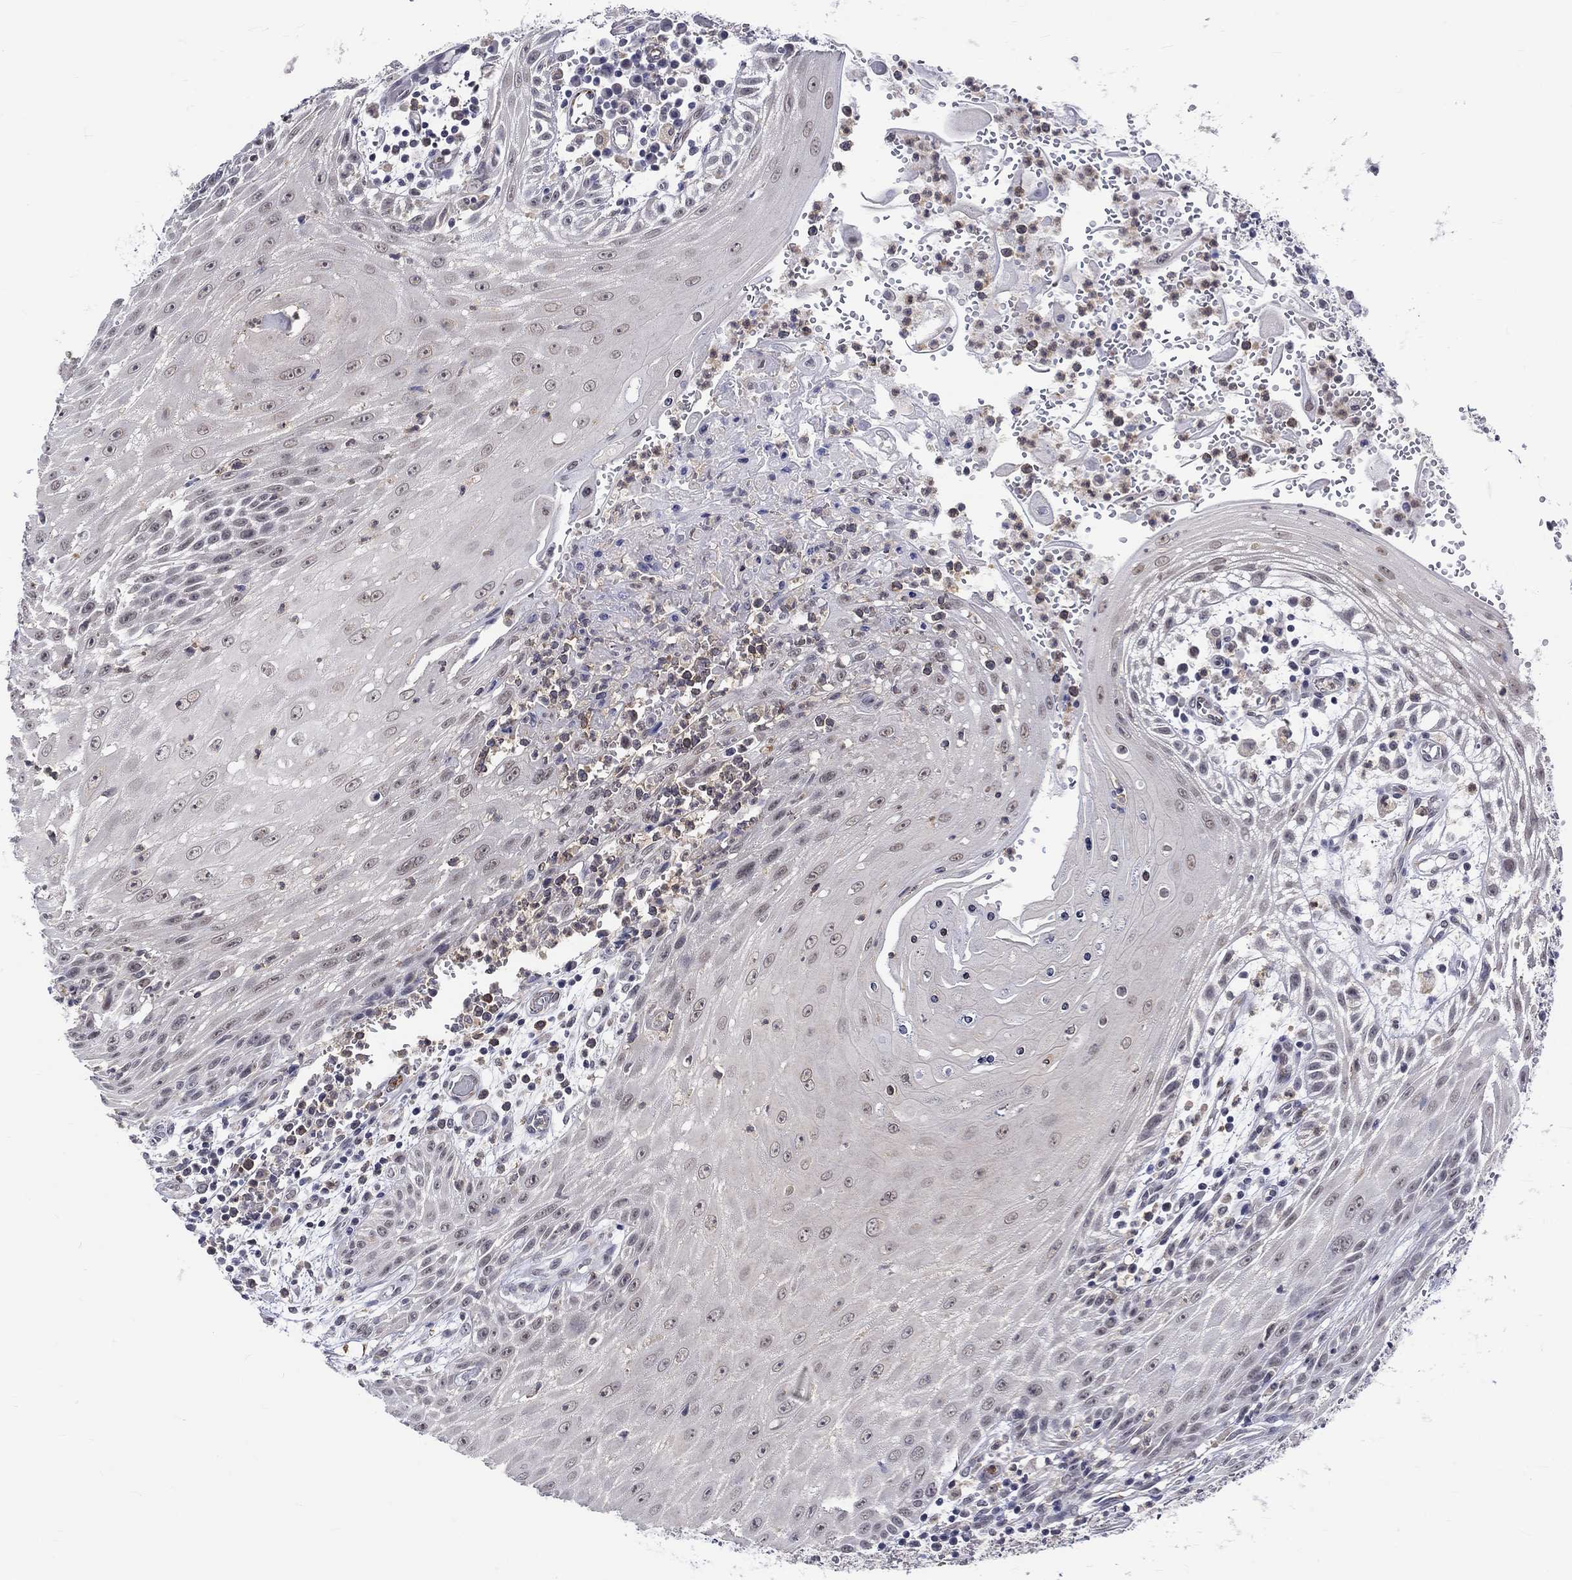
{"staining": {"intensity": "negative", "quantity": "none", "location": "none"}, "tissue": "head and neck cancer", "cell_type": "Tumor cells", "image_type": "cancer", "snomed": [{"axis": "morphology", "description": "Squamous cell carcinoma, NOS"}, {"axis": "topography", "description": "Oral tissue"}, {"axis": "topography", "description": "Head-Neck"}], "caption": "The photomicrograph demonstrates no staining of tumor cells in head and neck cancer (squamous cell carcinoma).", "gene": "ST6GALNAC1", "patient": {"sex": "male", "age": 58}}